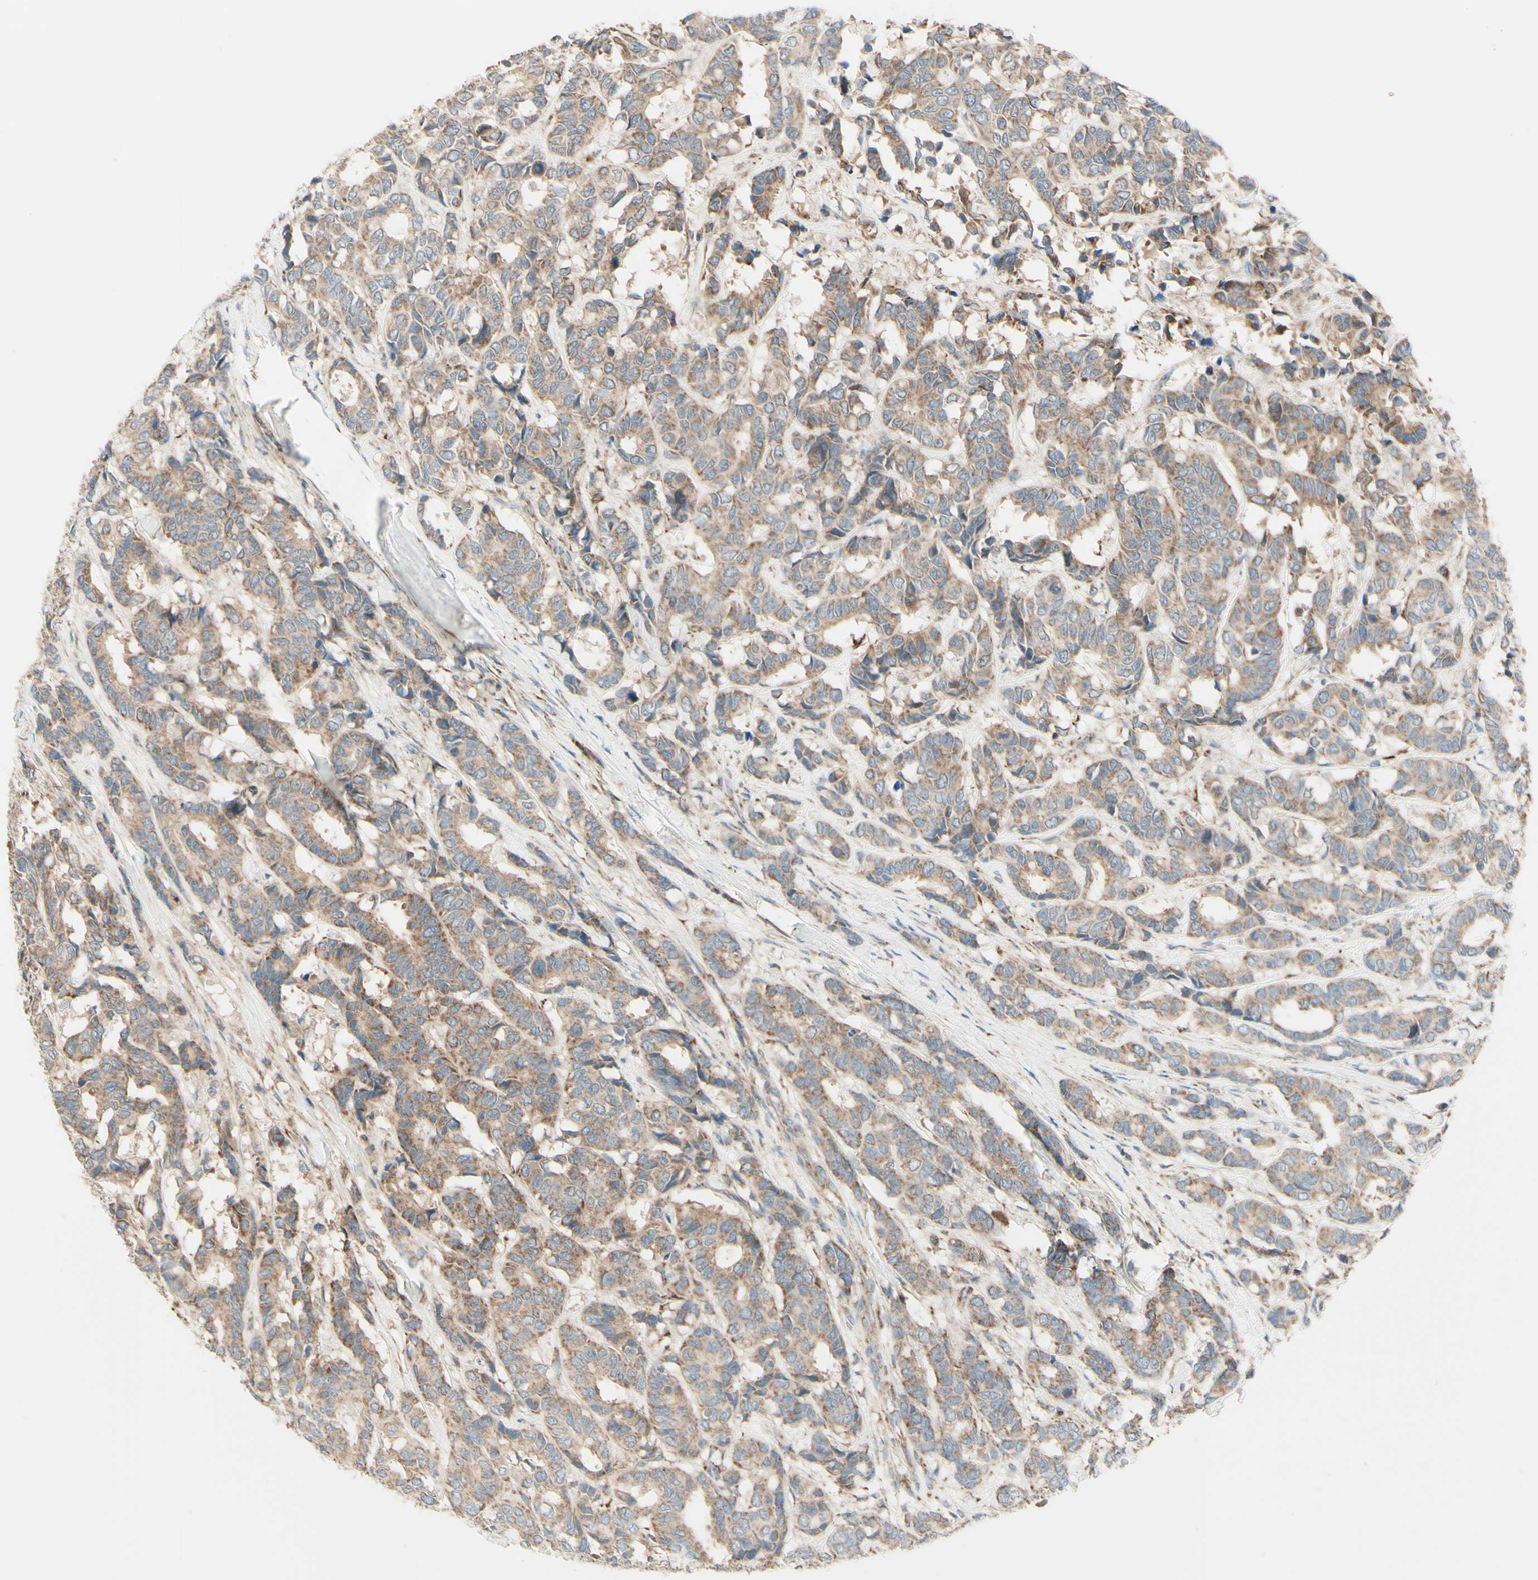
{"staining": {"intensity": "weak", "quantity": ">75%", "location": "cytoplasmic/membranous"}, "tissue": "breast cancer", "cell_type": "Tumor cells", "image_type": "cancer", "snomed": [{"axis": "morphology", "description": "Duct carcinoma"}, {"axis": "topography", "description": "Breast"}], "caption": "Immunohistochemistry (IHC) of human breast cancer demonstrates low levels of weak cytoplasmic/membranous expression in approximately >75% of tumor cells.", "gene": "ARMC10", "patient": {"sex": "female", "age": 87}}